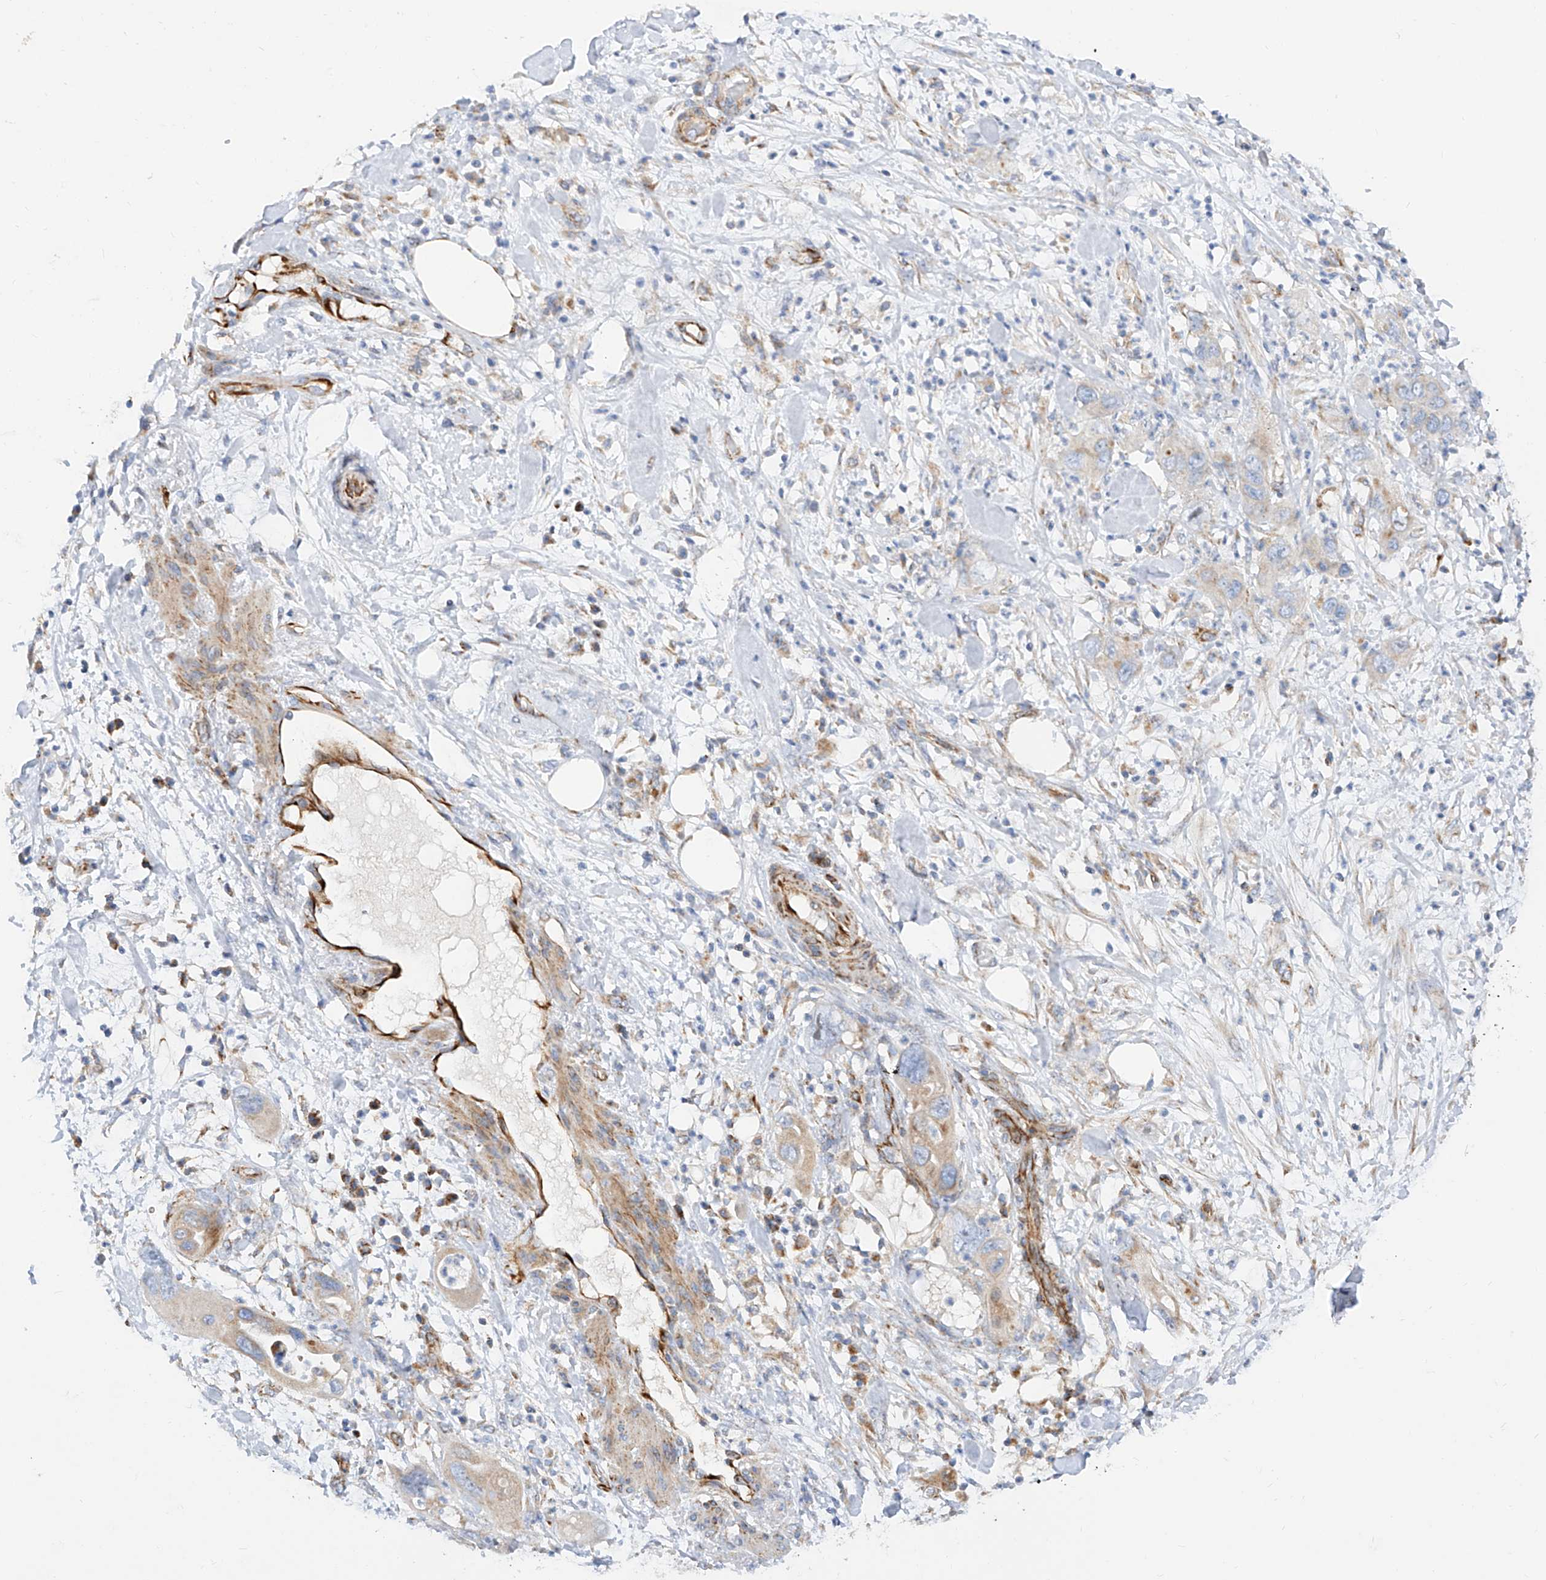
{"staining": {"intensity": "weak", "quantity": "<25%", "location": "cytoplasmic/membranous"}, "tissue": "pancreatic cancer", "cell_type": "Tumor cells", "image_type": "cancer", "snomed": [{"axis": "morphology", "description": "Adenocarcinoma, NOS"}, {"axis": "topography", "description": "Pancreas"}], "caption": "Tumor cells show no significant expression in pancreatic cancer (adenocarcinoma).", "gene": "CST9", "patient": {"sex": "female", "age": 71}}